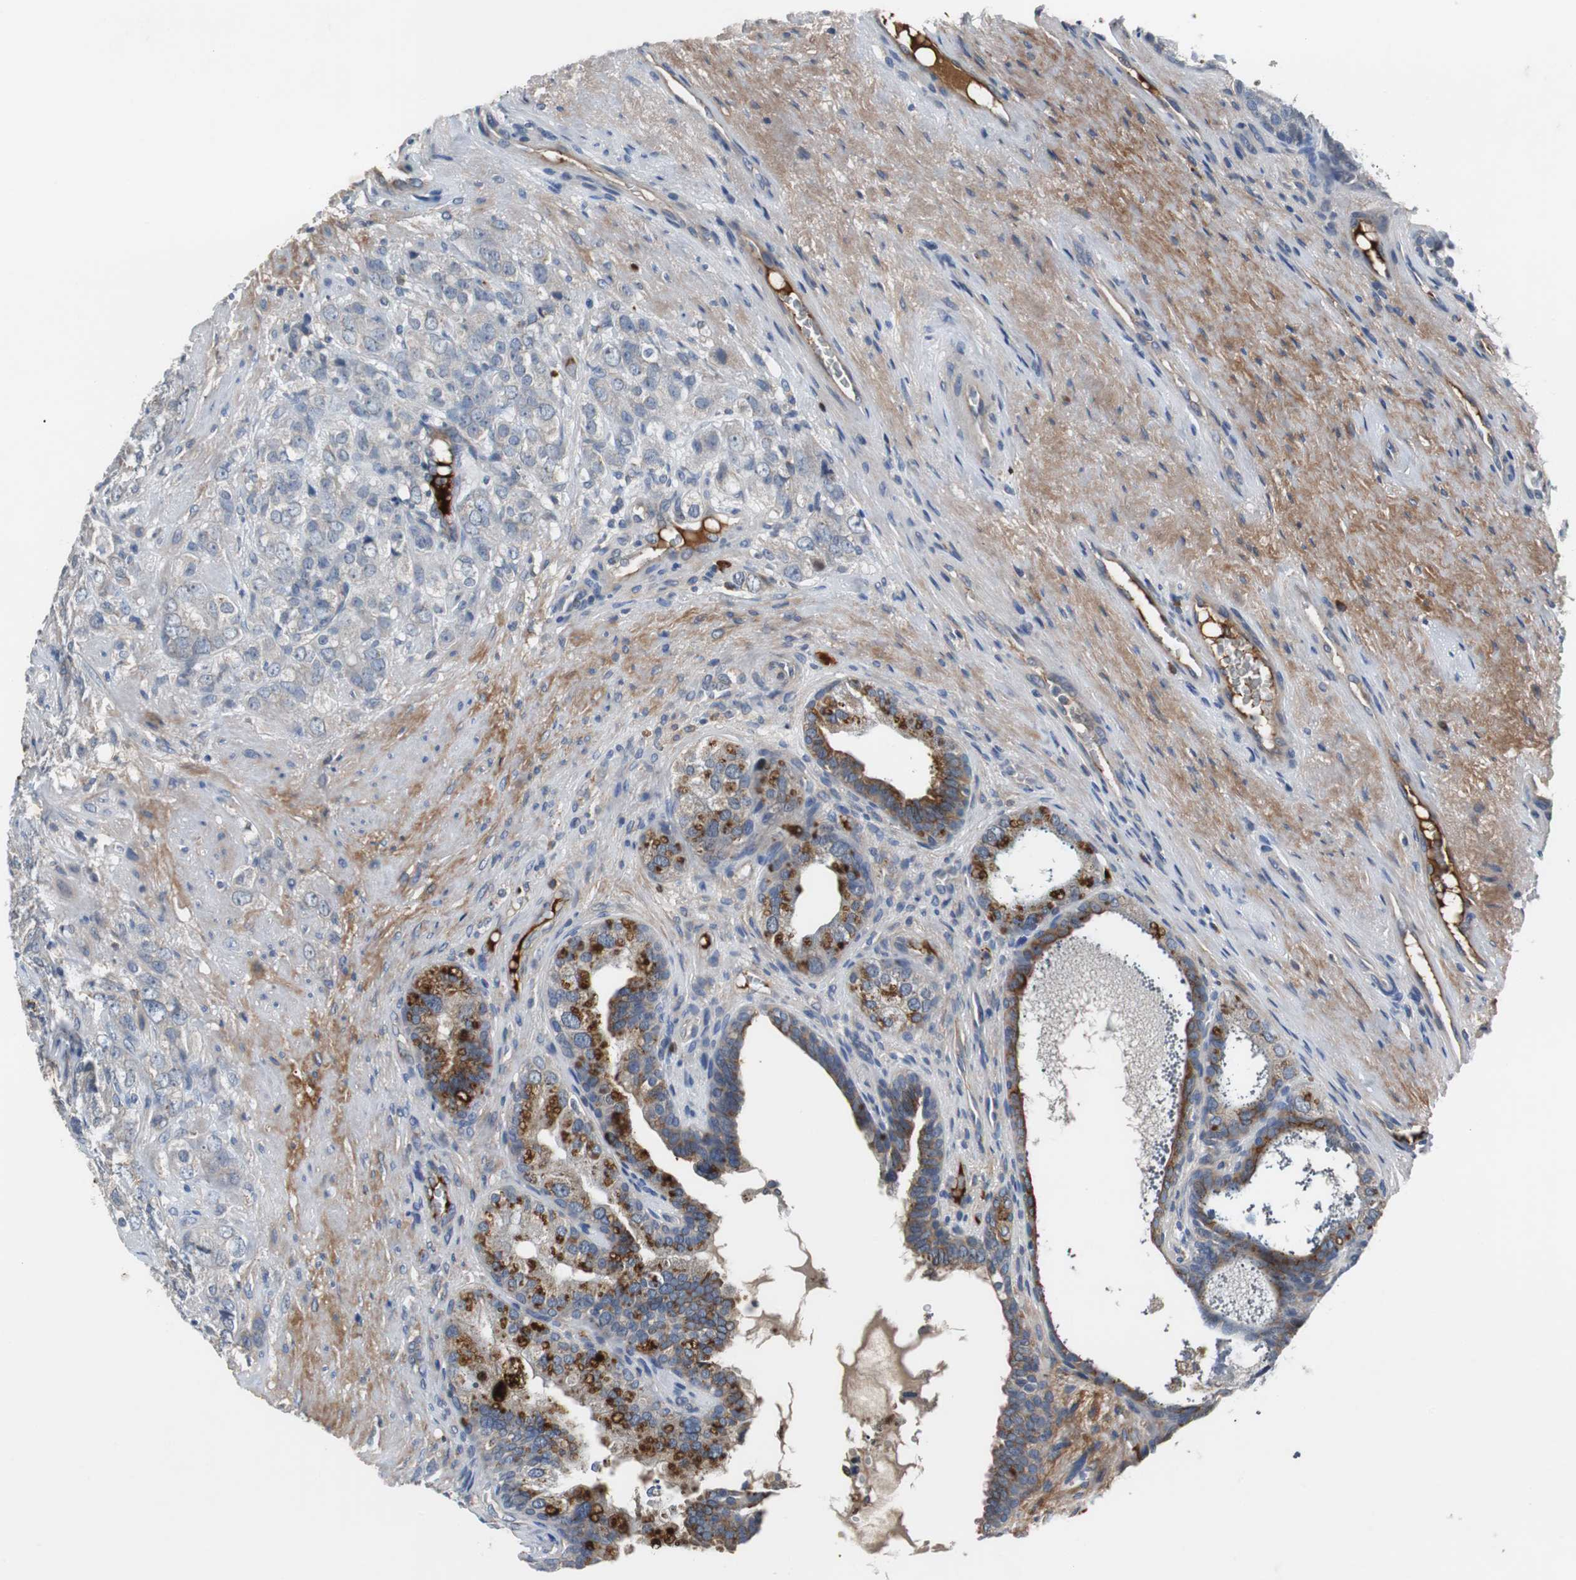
{"staining": {"intensity": "weak", "quantity": "<25%", "location": "cytoplasmic/membranous"}, "tissue": "prostate cancer", "cell_type": "Tumor cells", "image_type": "cancer", "snomed": [{"axis": "morphology", "description": "Adenocarcinoma, High grade"}, {"axis": "topography", "description": "Prostate"}], "caption": "DAB immunohistochemical staining of human prostate cancer (high-grade adenocarcinoma) reveals no significant expression in tumor cells.", "gene": "SORT1", "patient": {"sex": "male", "age": 68}}